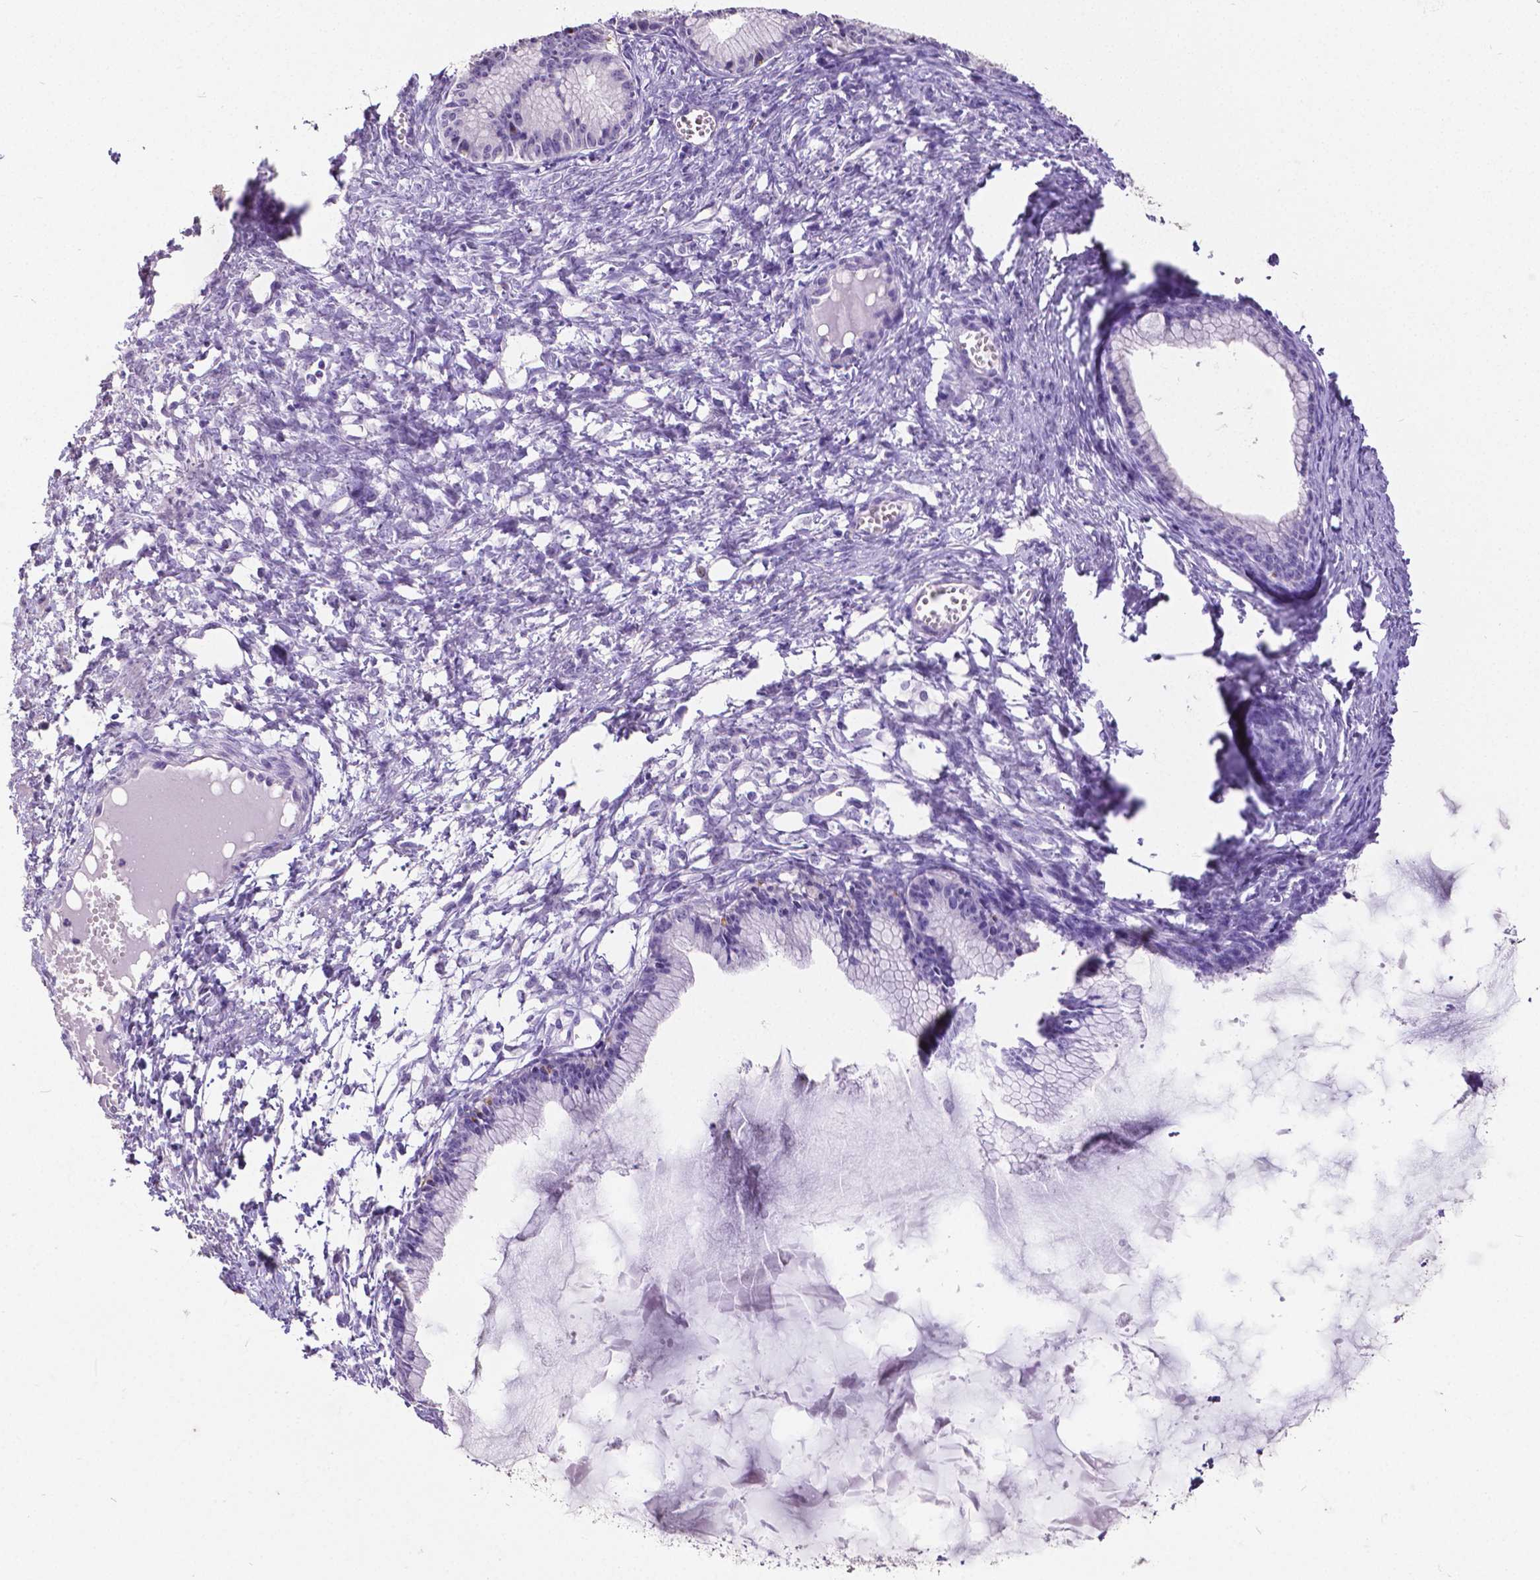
{"staining": {"intensity": "negative", "quantity": "none", "location": "none"}, "tissue": "ovarian cancer", "cell_type": "Tumor cells", "image_type": "cancer", "snomed": [{"axis": "morphology", "description": "Cystadenocarcinoma, mucinous, NOS"}, {"axis": "topography", "description": "Ovary"}], "caption": "Immunohistochemistry of human ovarian cancer (mucinous cystadenocarcinoma) reveals no staining in tumor cells.", "gene": "SATB2", "patient": {"sex": "female", "age": 41}}